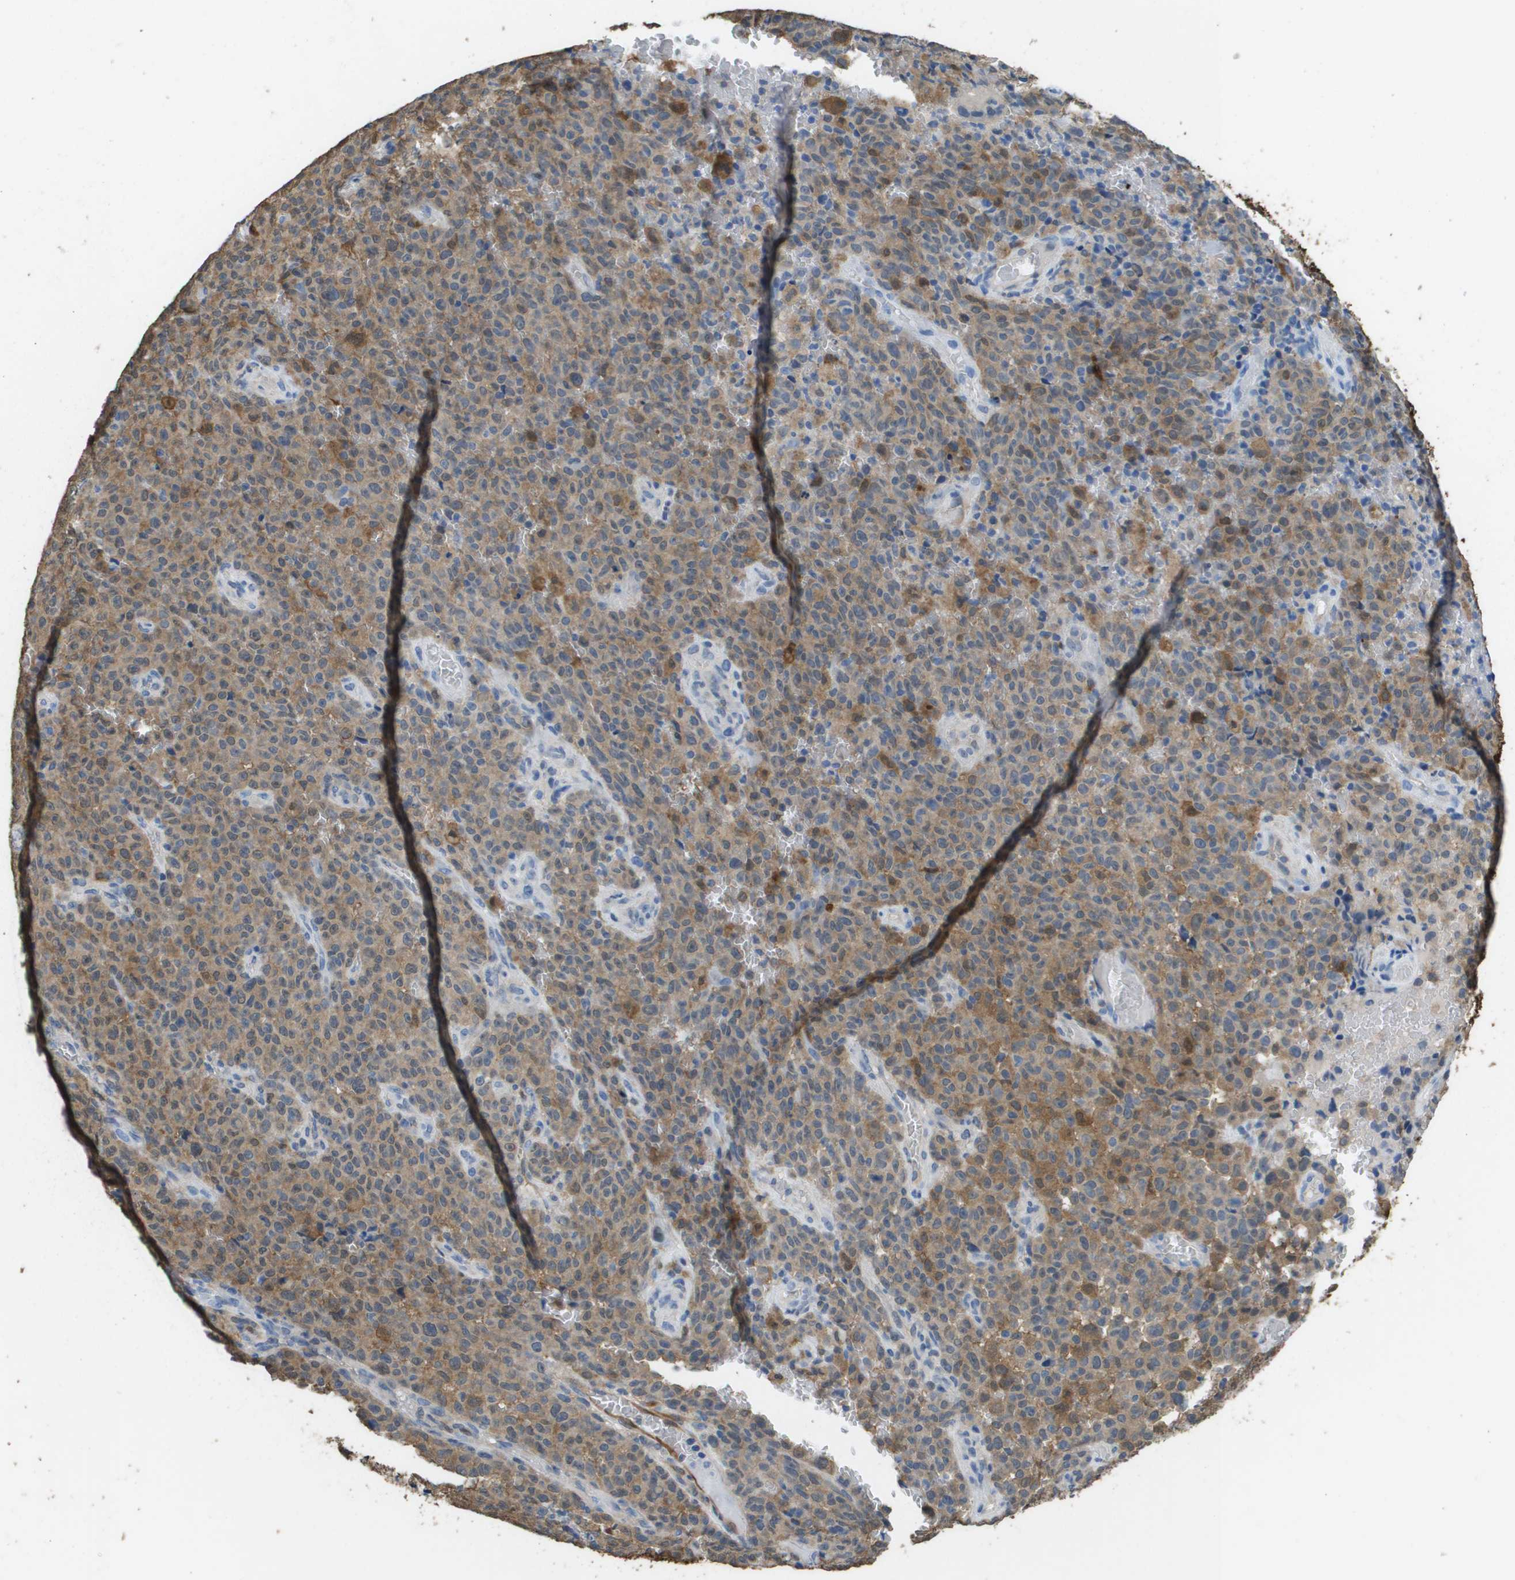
{"staining": {"intensity": "moderate", "quantity": ">75%", "location": "cytoplasmic/membranous"}, "tissue": "melanoma", "cell_type": "Tumor cells", "image_type": "cancer", "snomed": [{"axis": "morphology", "description": "Malignant melanoma, NOS"}, {"axis": "topography", "description": "Skin"}], "caption": "The micrograph shows a brown stain indicating the presence of a protein in the cytoplasmic/membranous of tumor cells in melanoma.", "gene": "FABP5", "patient": {"sex": "female", "age": 82}}